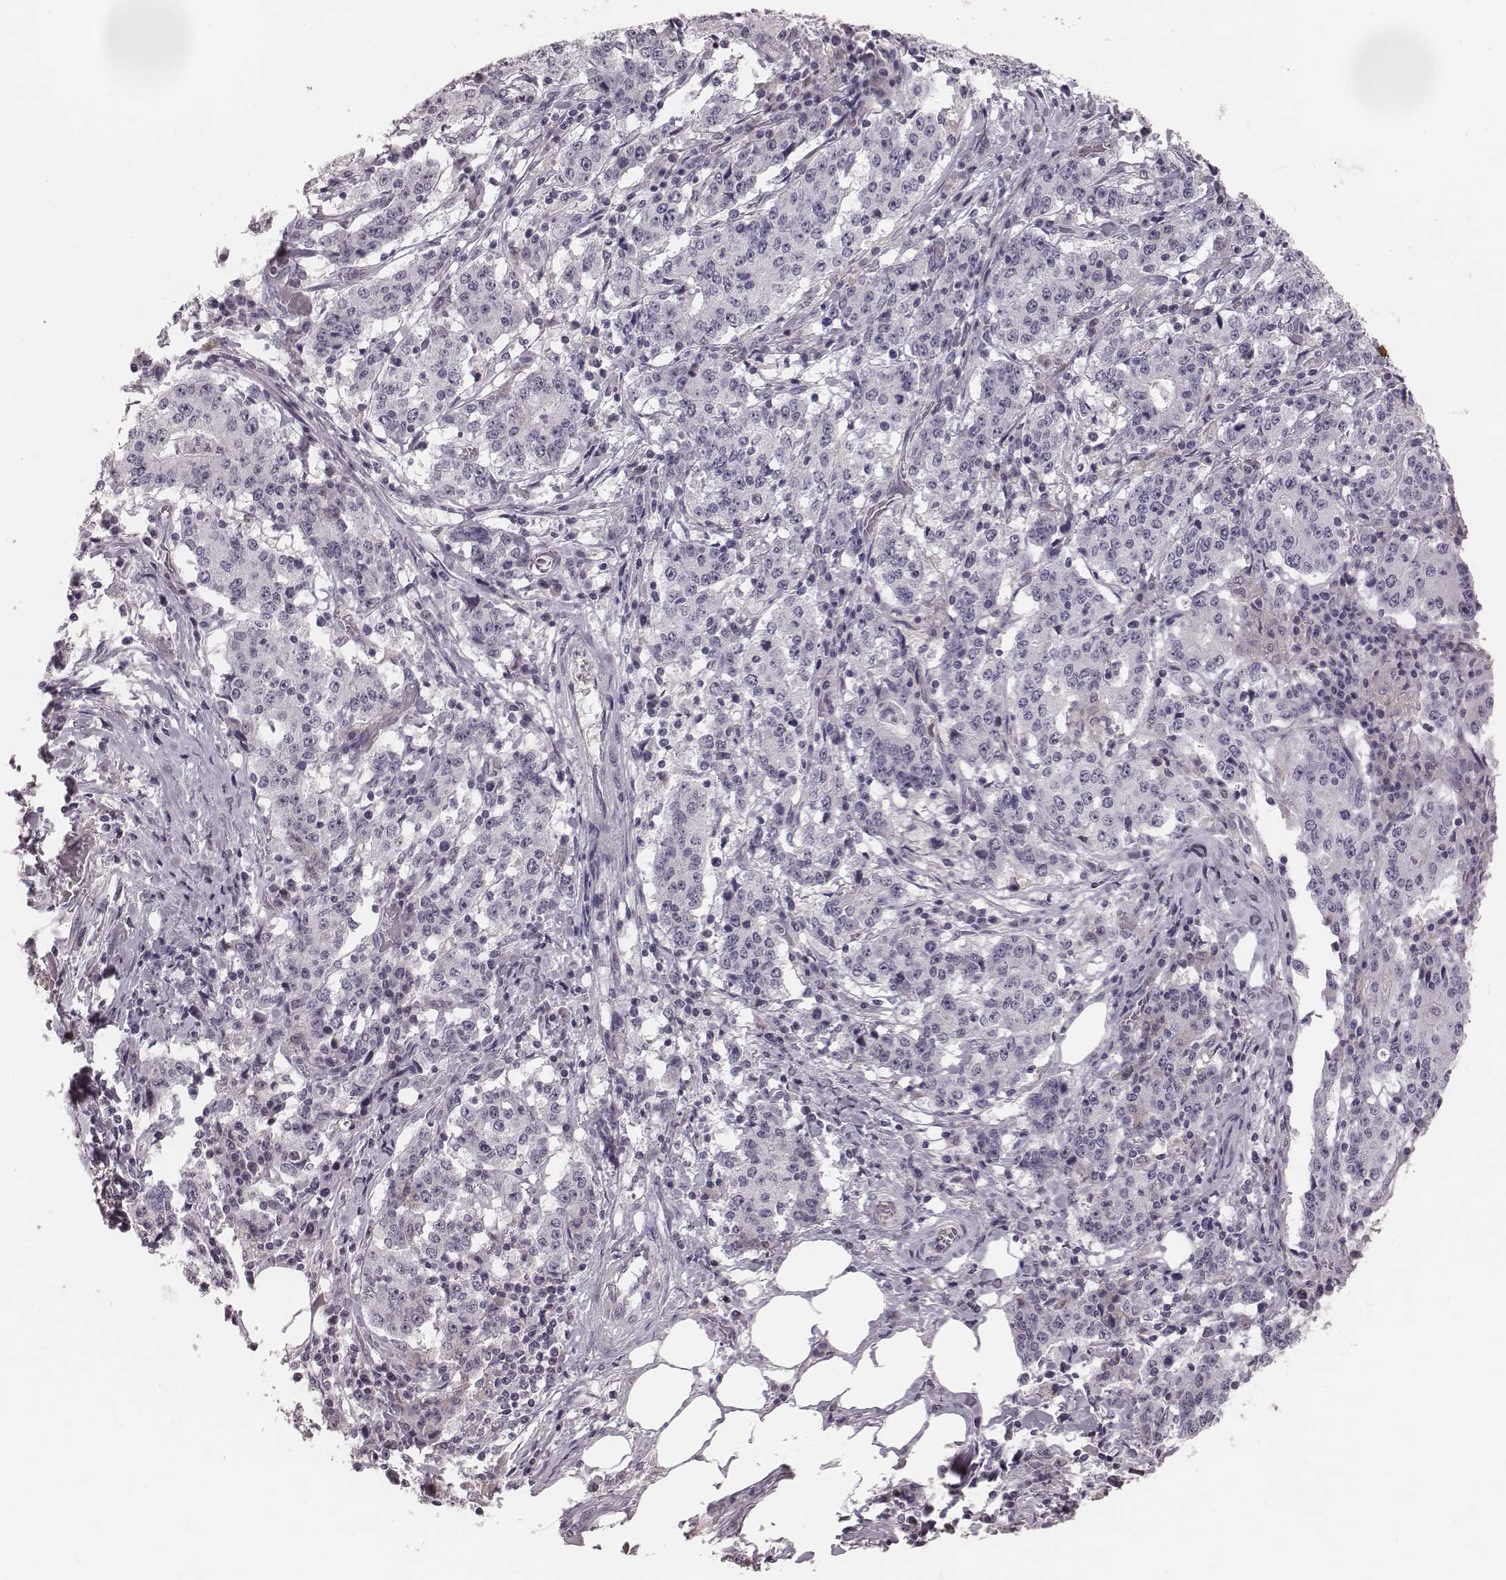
{"staining": {"intensity": "negative", "quantity": "none", "location": "none"}, "tissue": "stomach cancer", "cell_type": "Tumor cells", "image_type": "cancer", "snomed": [{"axis": "morphology", "description": "Adenocarcinoma, NOS"}, {"axis": "topography", "description": "Stomach"}], "caption": "This is a photomicrograph of immunohistochemistry (IHC) staining of stomach adenocarcinoma, which shows no expression in tumor cells. (Stains: DAB (3,3'-diaminobenzidine) immunohistochemistry with hematoxylin counter stain, Microscopy: brightfield microscopy at high magnification).", "gene": "CFTR", "patient": {"sex": "male", "age": 59}}